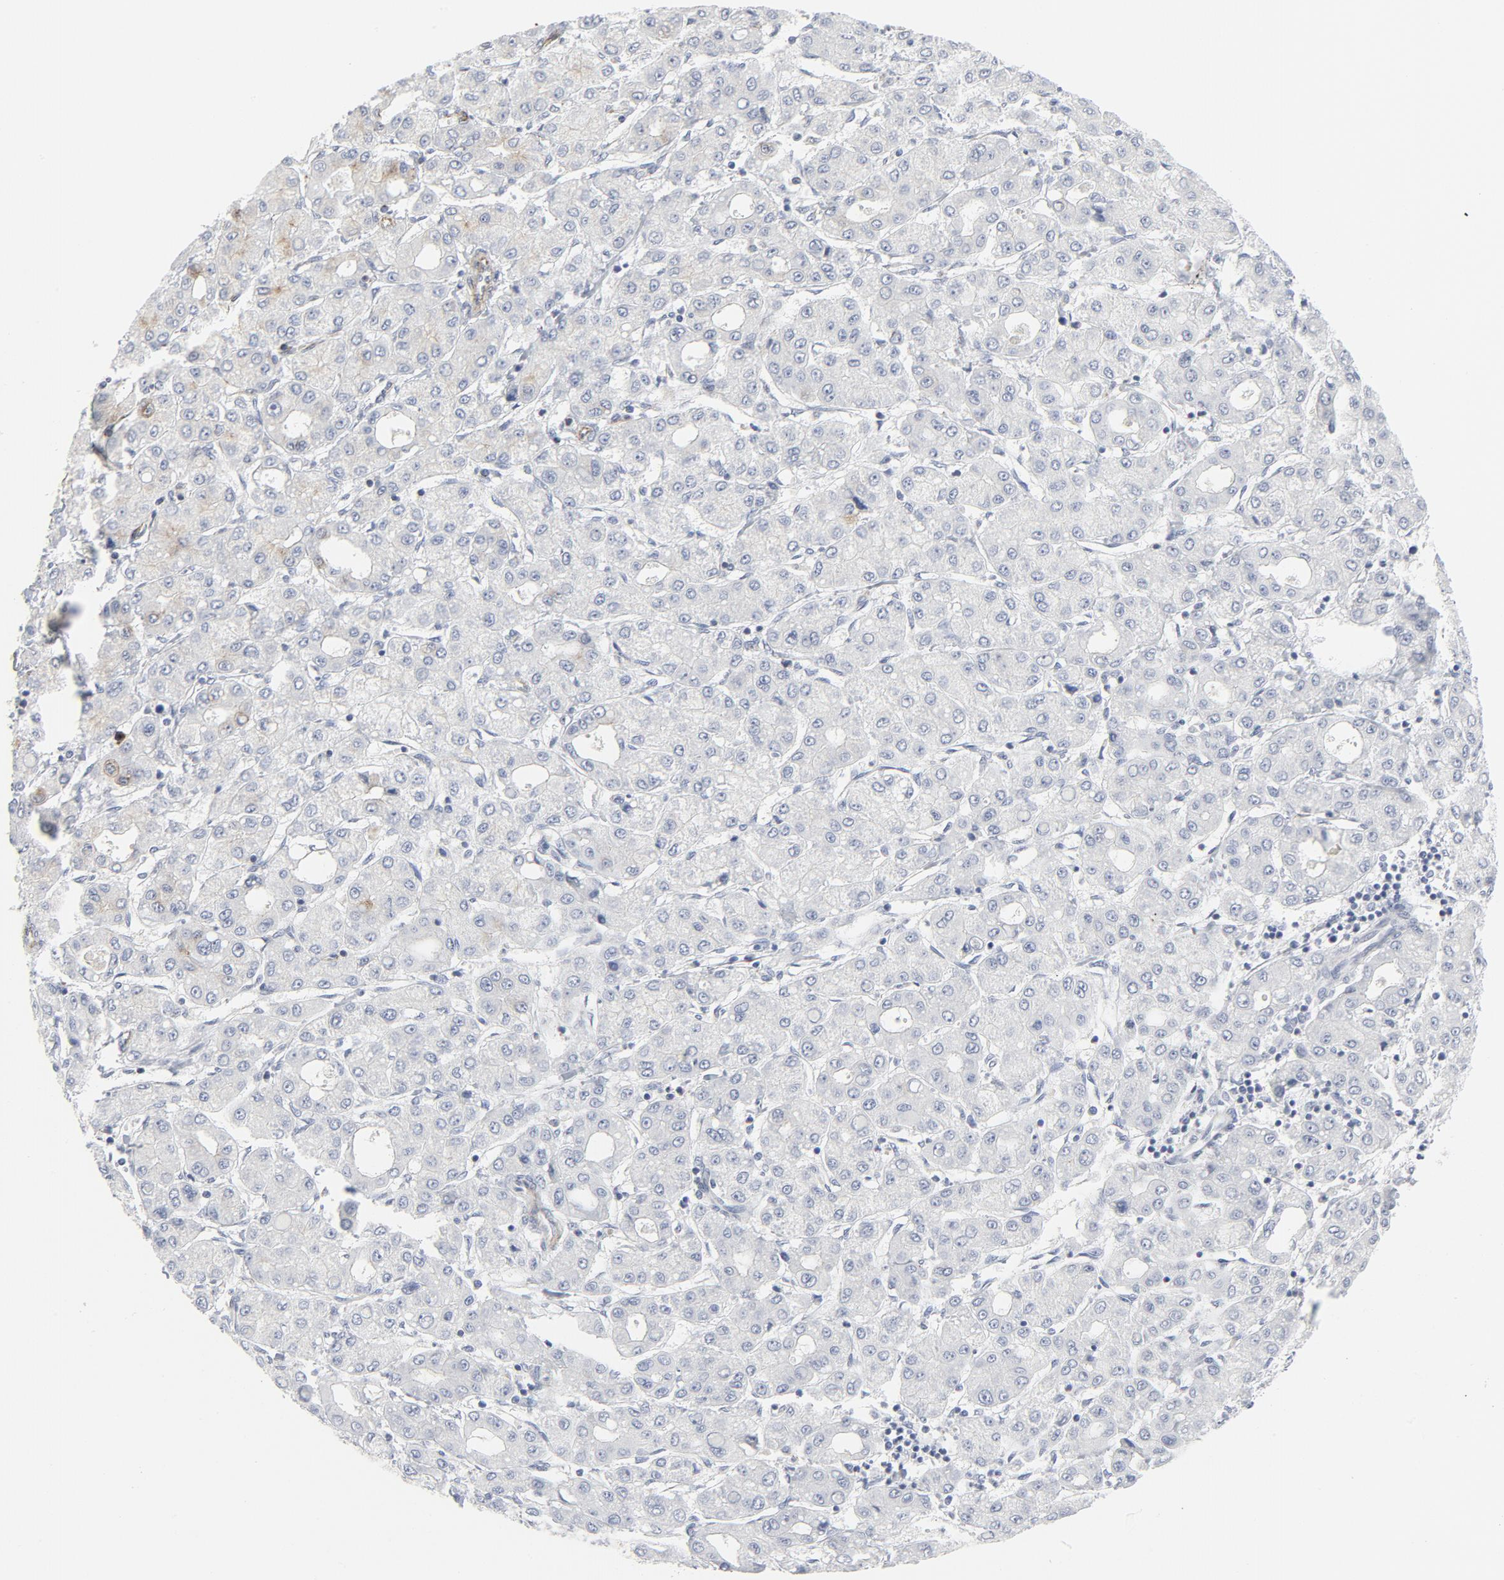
{"staining": {"intensity": "negative", "quantity": "none", "location": "none"}, "tissue": "liver cancer", "cell_type": "Tumor cells", "image_type": "cancer", "snomed": [{"axis": "morphology", "description": "Carcinoma, Hepatocellular, NOS"}, {"axis": "topography", "description": "Liver"}], "caption": "This is a micrograph of IHC staining of liver hepatocellular carcinoma, which shows no staining in tumor cells.", "gene": "TUBB1", "patient": {"sex": "male", "age": 69}}